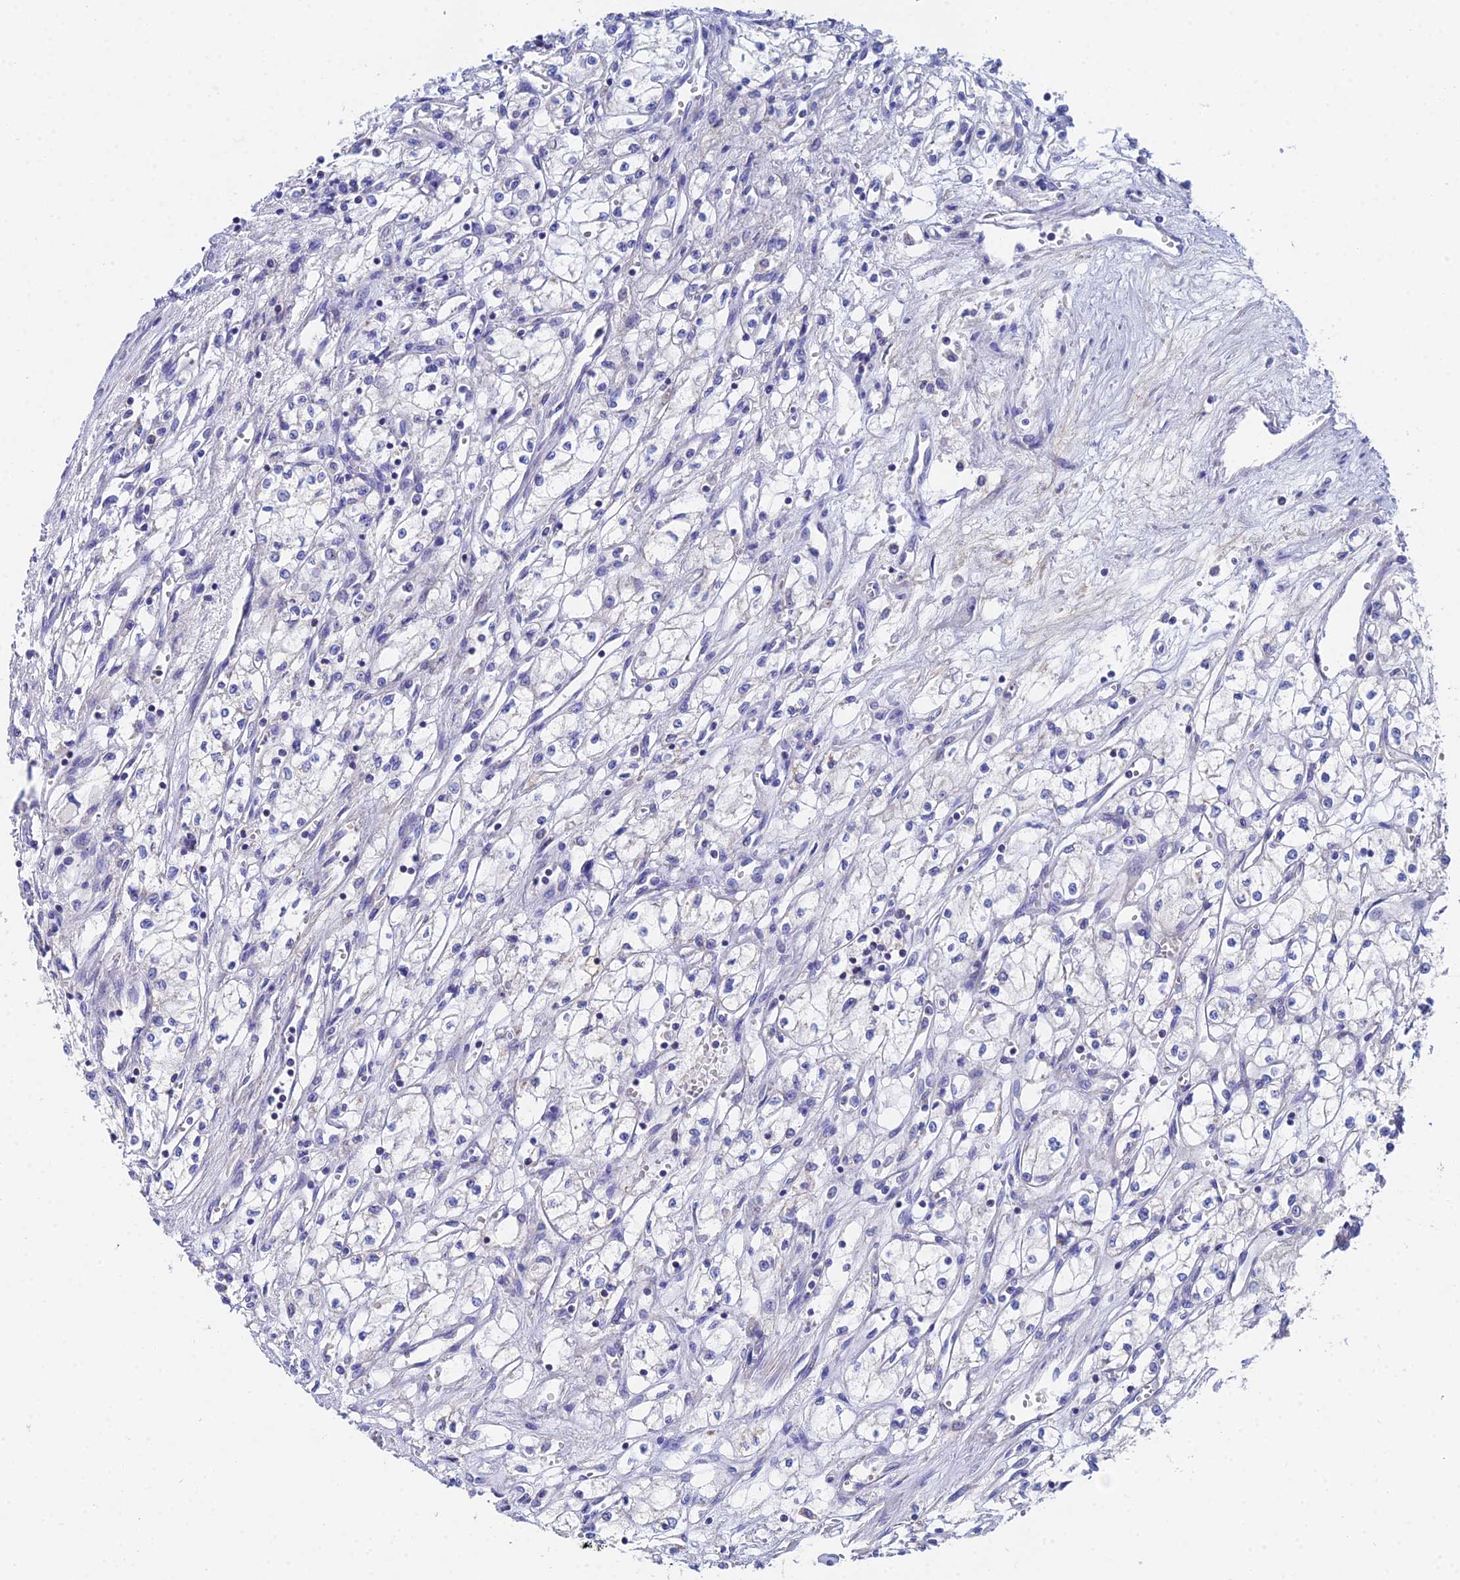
{"staining": {"intensity": "negative", "quantity": "none", "location": "none"}, "tissue": "renal cancer", "cell_type": "Tumor cells", "image_type": "cancer", "snomed": [{"axis": "morphology", "description": "Adenocarcinoma, NOS"}, {"axis": "topography", "description": "Kidney"}], "caption": "There is no significant staining in tumor cells of renal cancer.", "gene": "UBE2L3", "patient": {"sex": "male", "age": 59}}